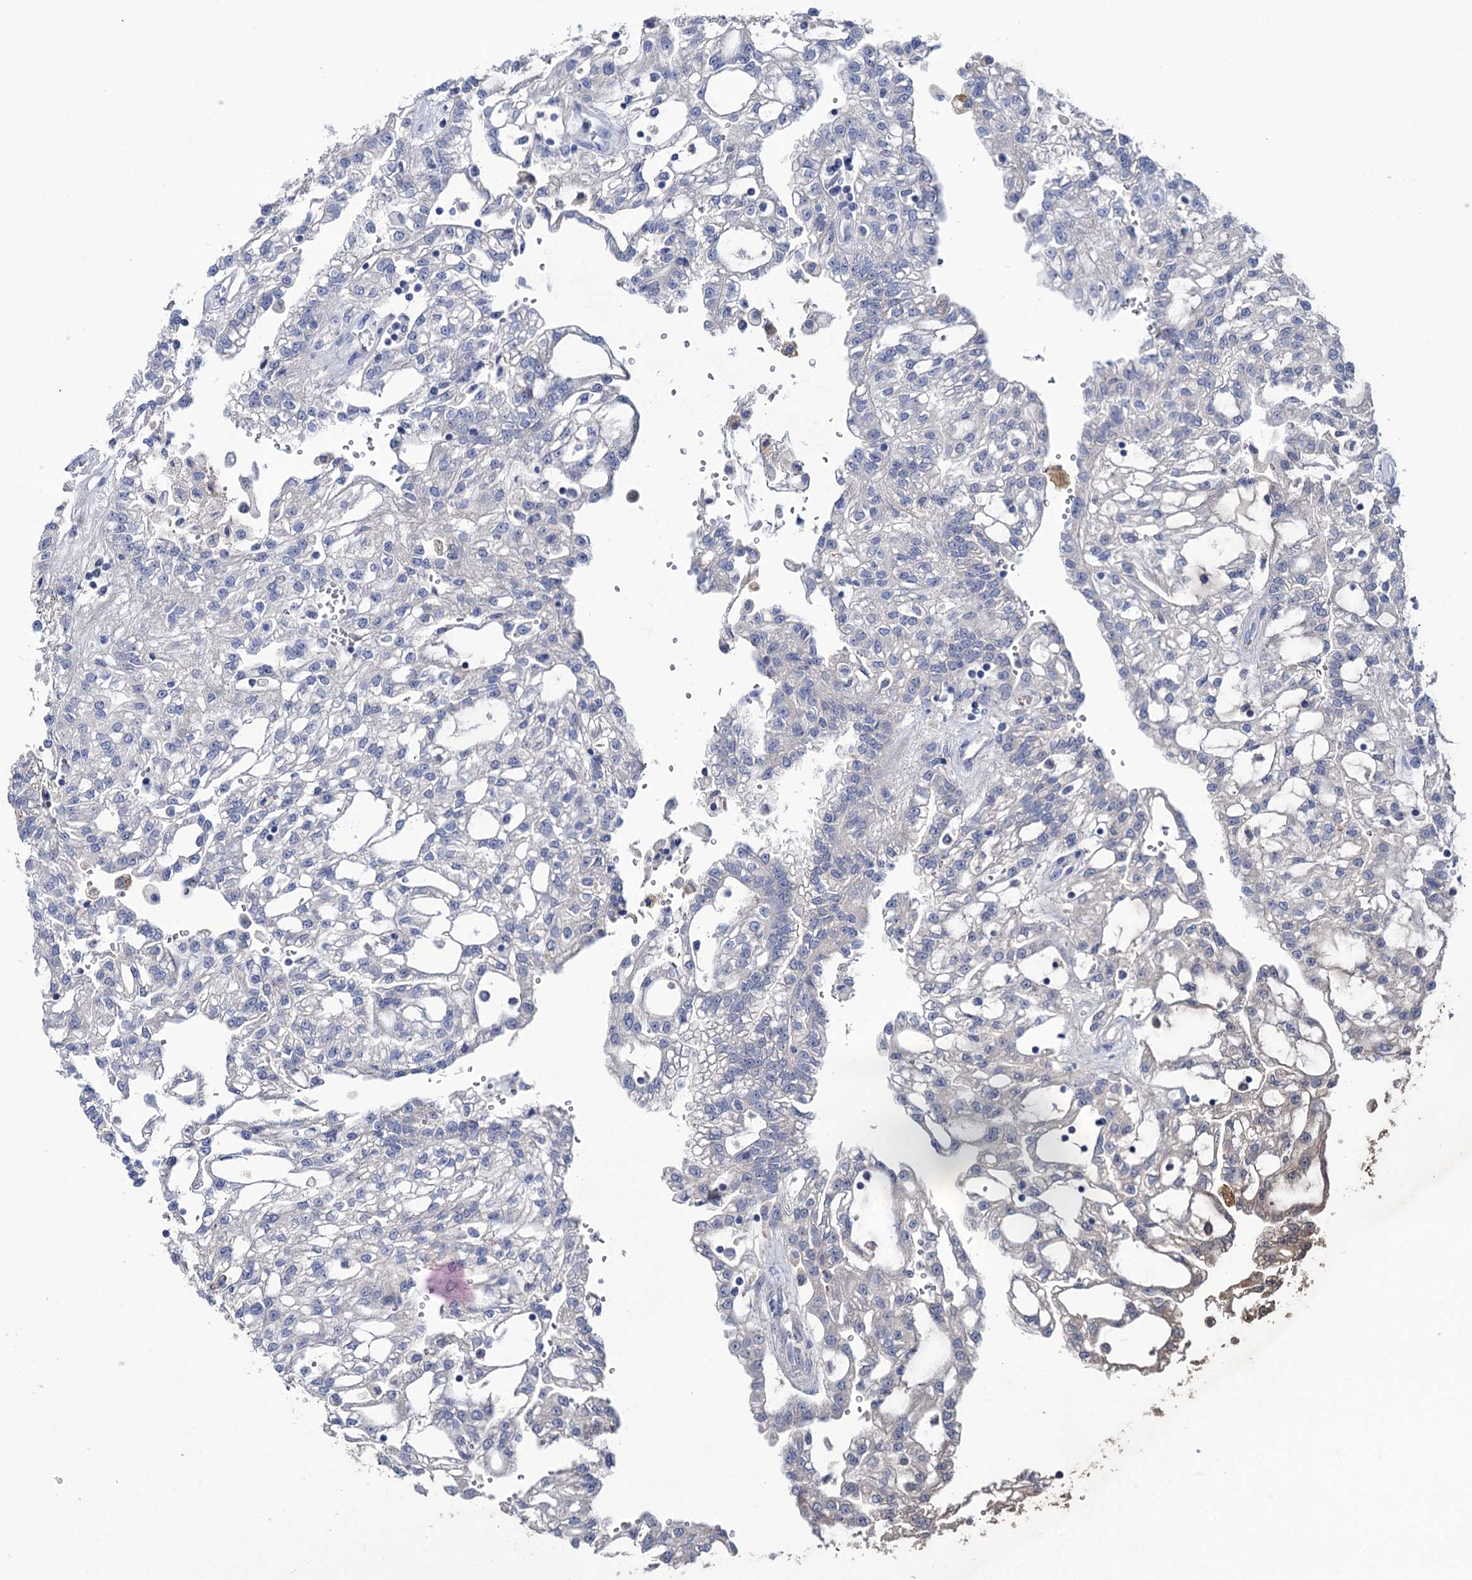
{"staining": {"intensity": "negative", "quantity": "none", "location": "none"}, "tissue": "renal cancer", "cell_type": "Tumor cells", "image_type": "cancer", "snomed": [{"axis": "morphology", "description": "Adenocarcinoma, NOS"}, {"axis": "topography", "description": "Kidney"}], "caption": "Immunohistochemistry micrograph of human renal adenocarcinoma stained for a protein (brown), which displays no positivity in tumor cells.", "gene": "PPP1R32", "patient": {"sex": "male", "age": 63}}